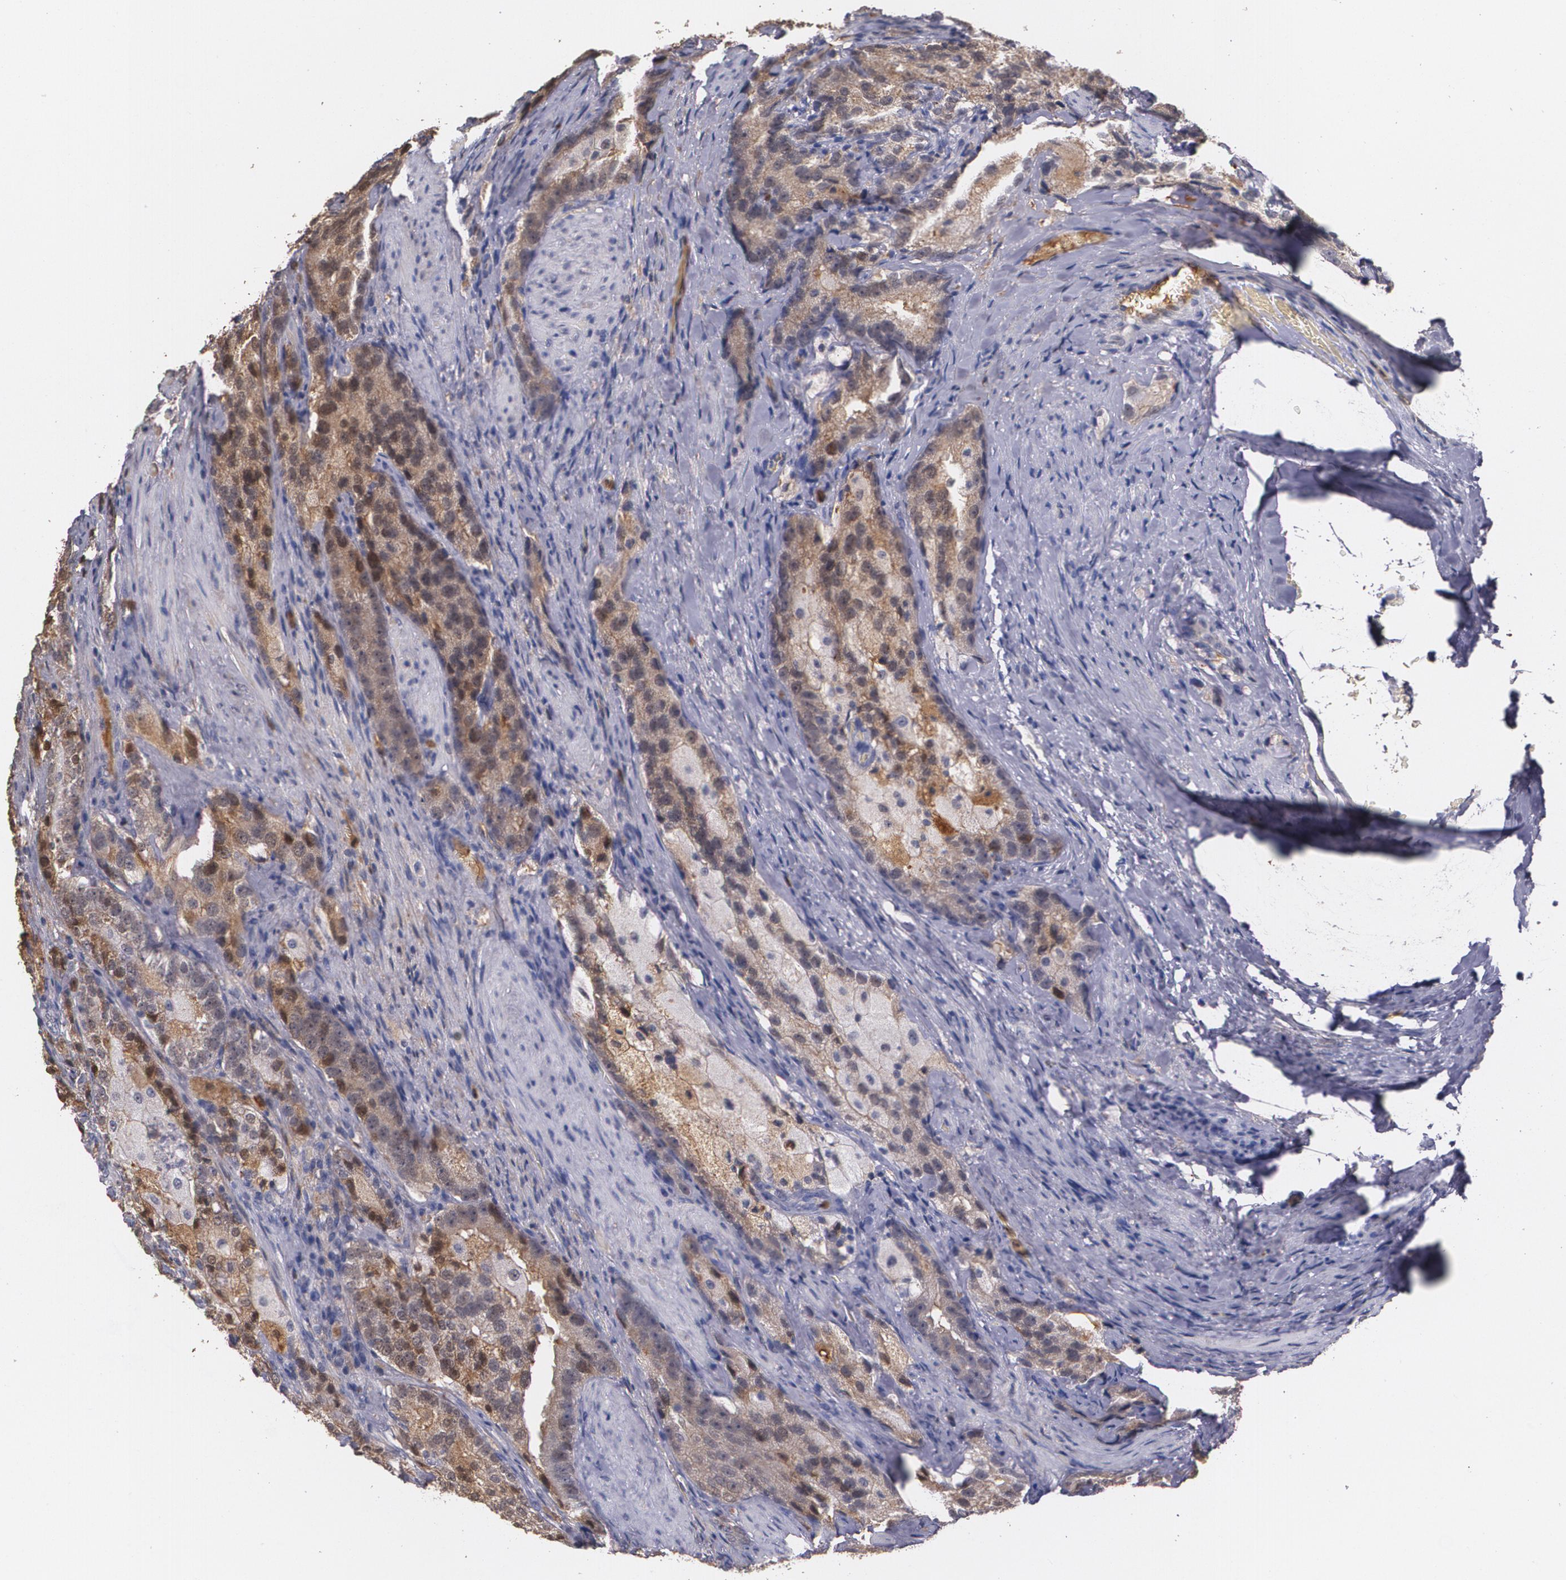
{"staining": {"intensity": "strong", "quantity": ">75%", "location": "cytoplasmic/membranous"}, "tissue": "prostate cancer", "cell_type": "Tumor cells", "image_type": "cancer", "snomed": [{"axis": "morphology", "description": "Adenocarcinoma, High grade"}, {"axis": "topography", "description": "Prostate"}], "caption": "Immunohistochemistry (IHC) histopathology image of neoplastic tissue: adenocarcinoma (high-grade) (prostate) stained using immunohistochemistry shows high levels of strong protein expression localized specifically in the cytoplasmic/membranous of tumor cells, appearing as a cytoplasmic/membranous brown color.", "gene": "PTS", "patient": {"sex": "male", "age": 63}}